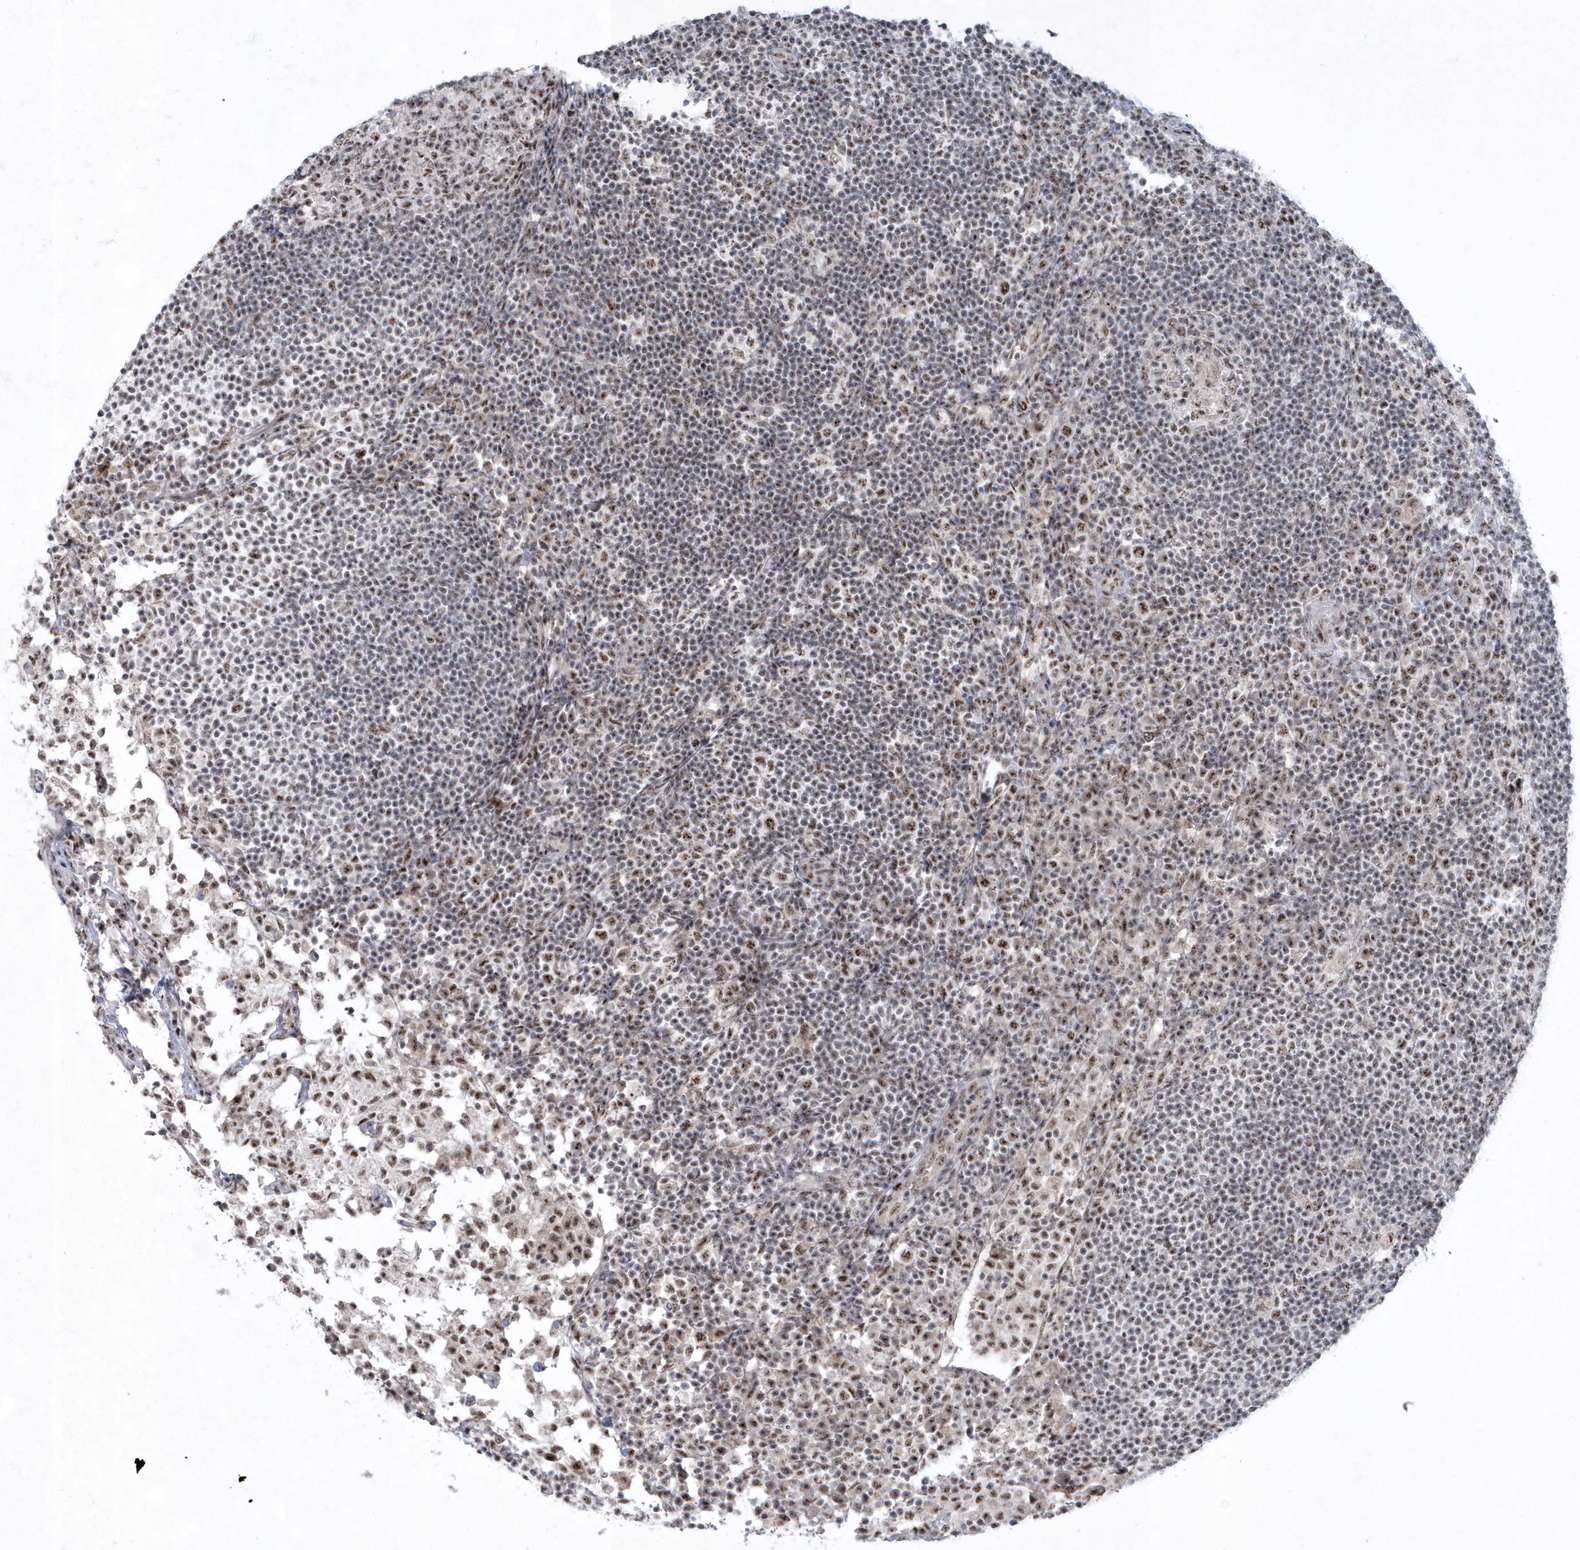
{"staining": {"intensity": "moderate", "quantity": "<25%", "location": "nuclear"}, "tissue": "lymph node", "cell_type": "Non-germinal center cells", "image_type": "normal", "snomed": [{"axis": "morphology", "description": "Normal tissue, NOS"}, {"axis": "topography", "description": "Lymph node"}], "caption": "Immunohistochemical staining of unremarkable lymph node demonstrates moderate nuclear protein positivity in approximately <25% of non-germinal center cells.", "gene": "KDM6B", "patient": {"sex": "female", "age": 53}}